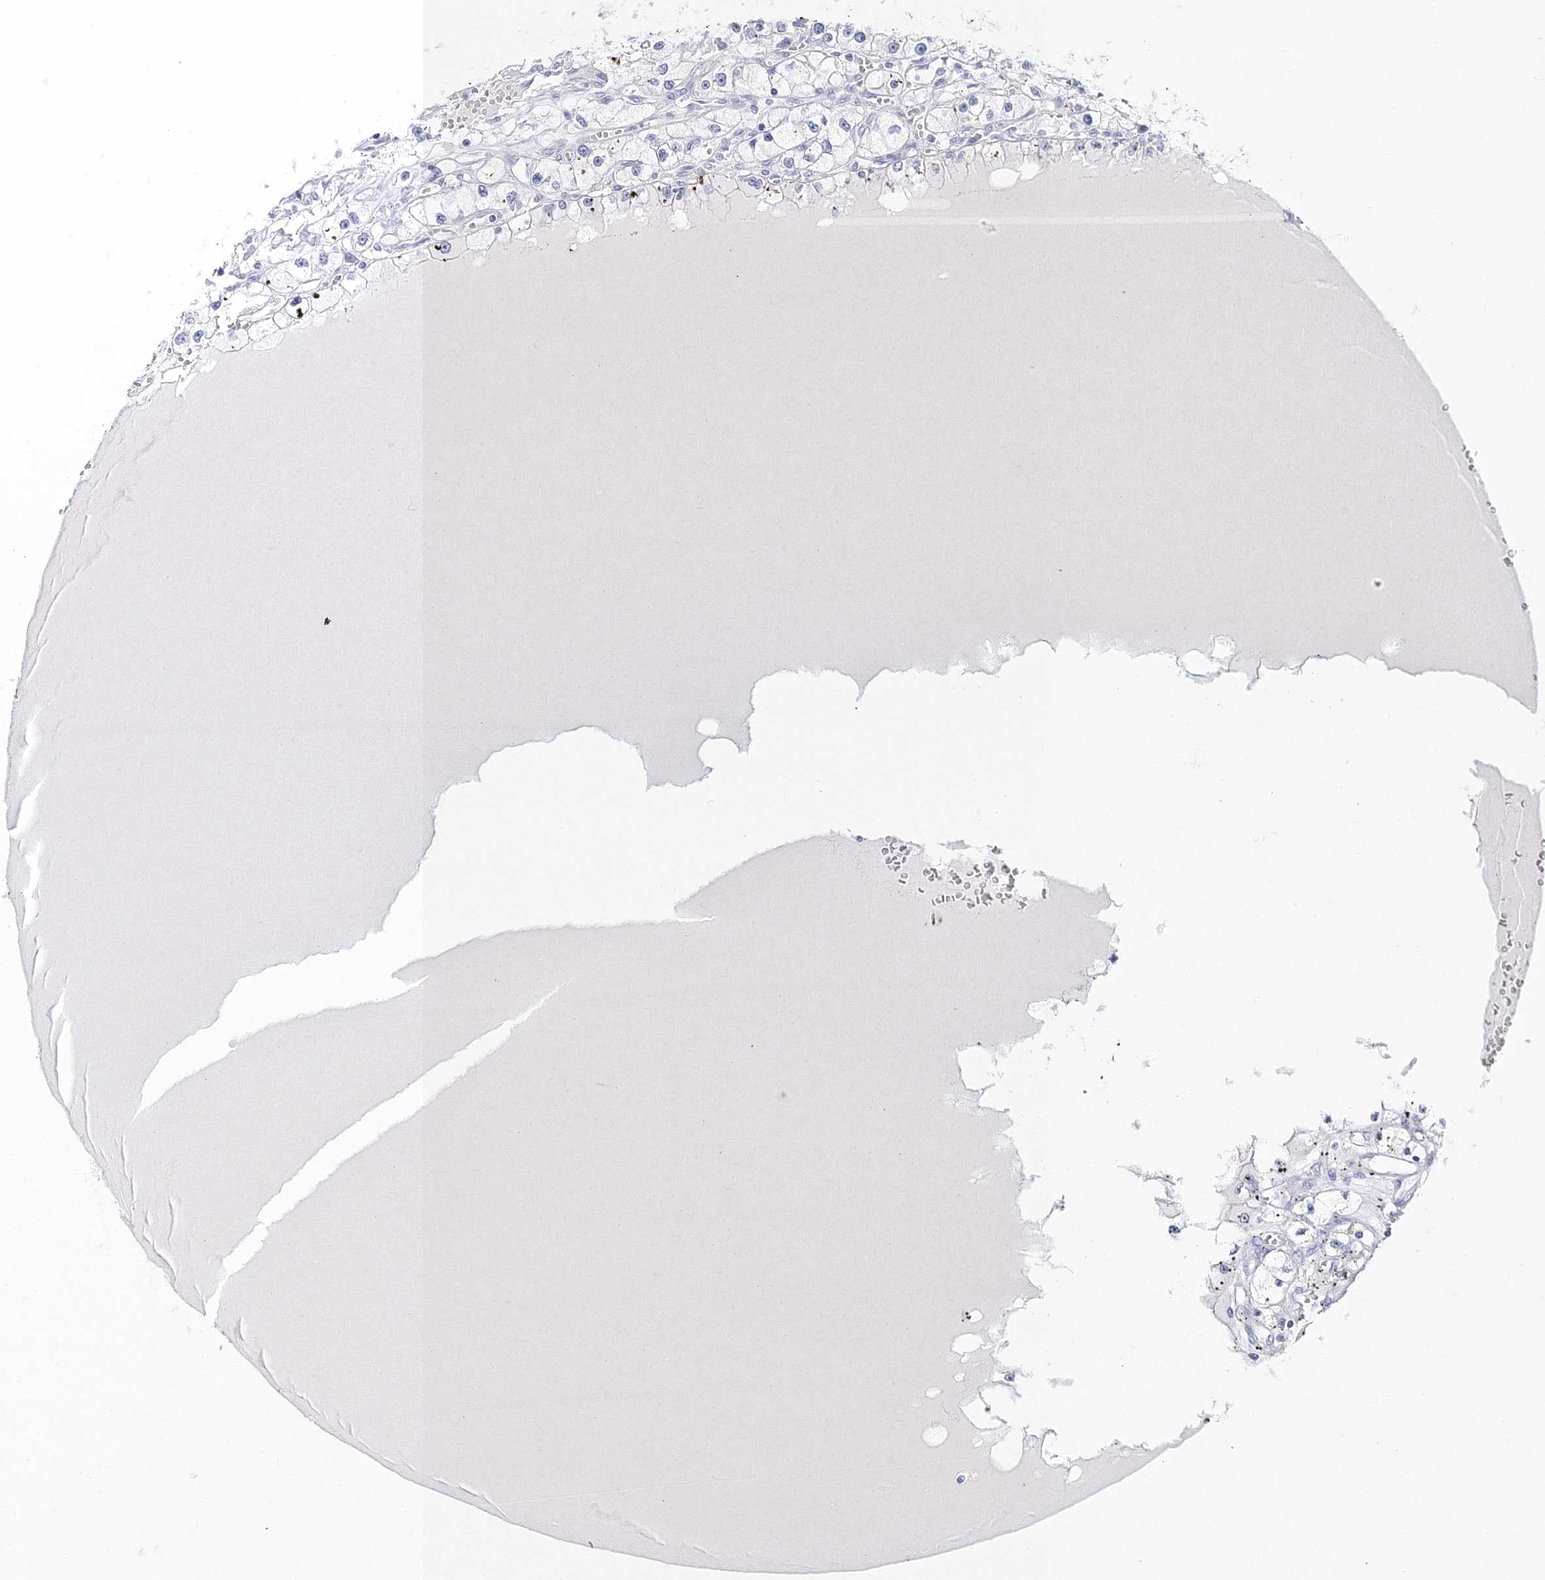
{"staining": {"intensity": "negative", "quantity": "none", "location": "none"}, "tissue": "renal cancer", "cell_type": "Tumor cells", "image_type": "cancer", "snomed": [{"axis": "morphology", "description": "Adenocarcinoma, NOS"}, {"axis": "topography", "description": "Kidney"}], "caption": "High power microscopy photomicrograph of an immunohistochemistry micrograph of adenocarcinoma (renal), revealing no significant positivity in tumor cells.", "gene": "MYOZ2", "patient": {"sex": "male", "age": 56}}